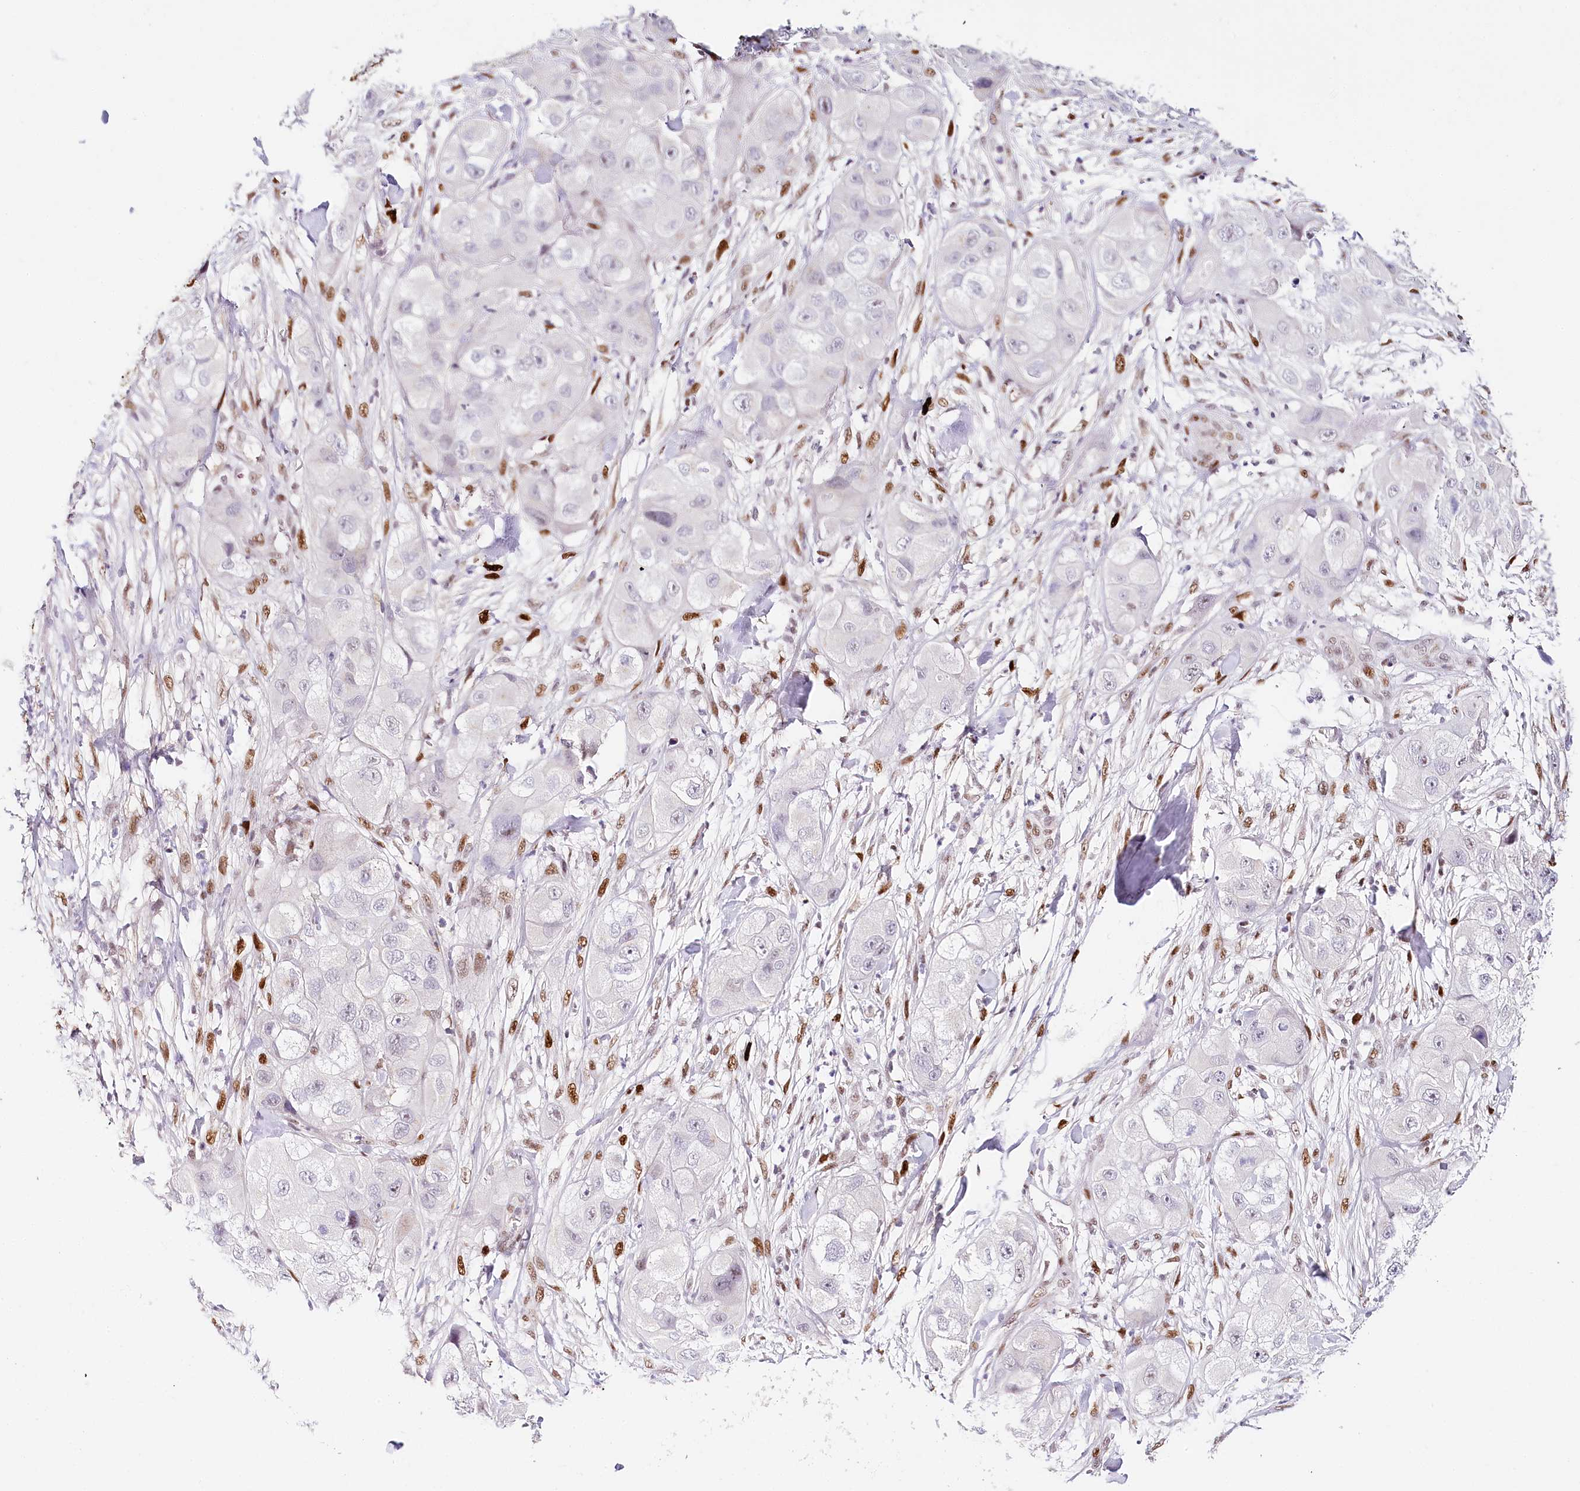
{"staining": {"intensity": "negative", "quantity": "none", "location": "none"}, "tissue": "skin cancer", "cell_type": "Tumor cells", "image_type": "cancer", "snomed": [{"axis": "morphology", "description": "Squamous cell carcinoma, NOS"}, {"axis": "topography", "description": "Skin"}, {"axis": "topography", "description": "Subcutis"}], "caption": "High power microscopy micrograph of an IHC image of skin cancer, revealing no significant positivity in tumor cells.", "gene": "TP53", "patient": {"sex": "male", "age": 73}}